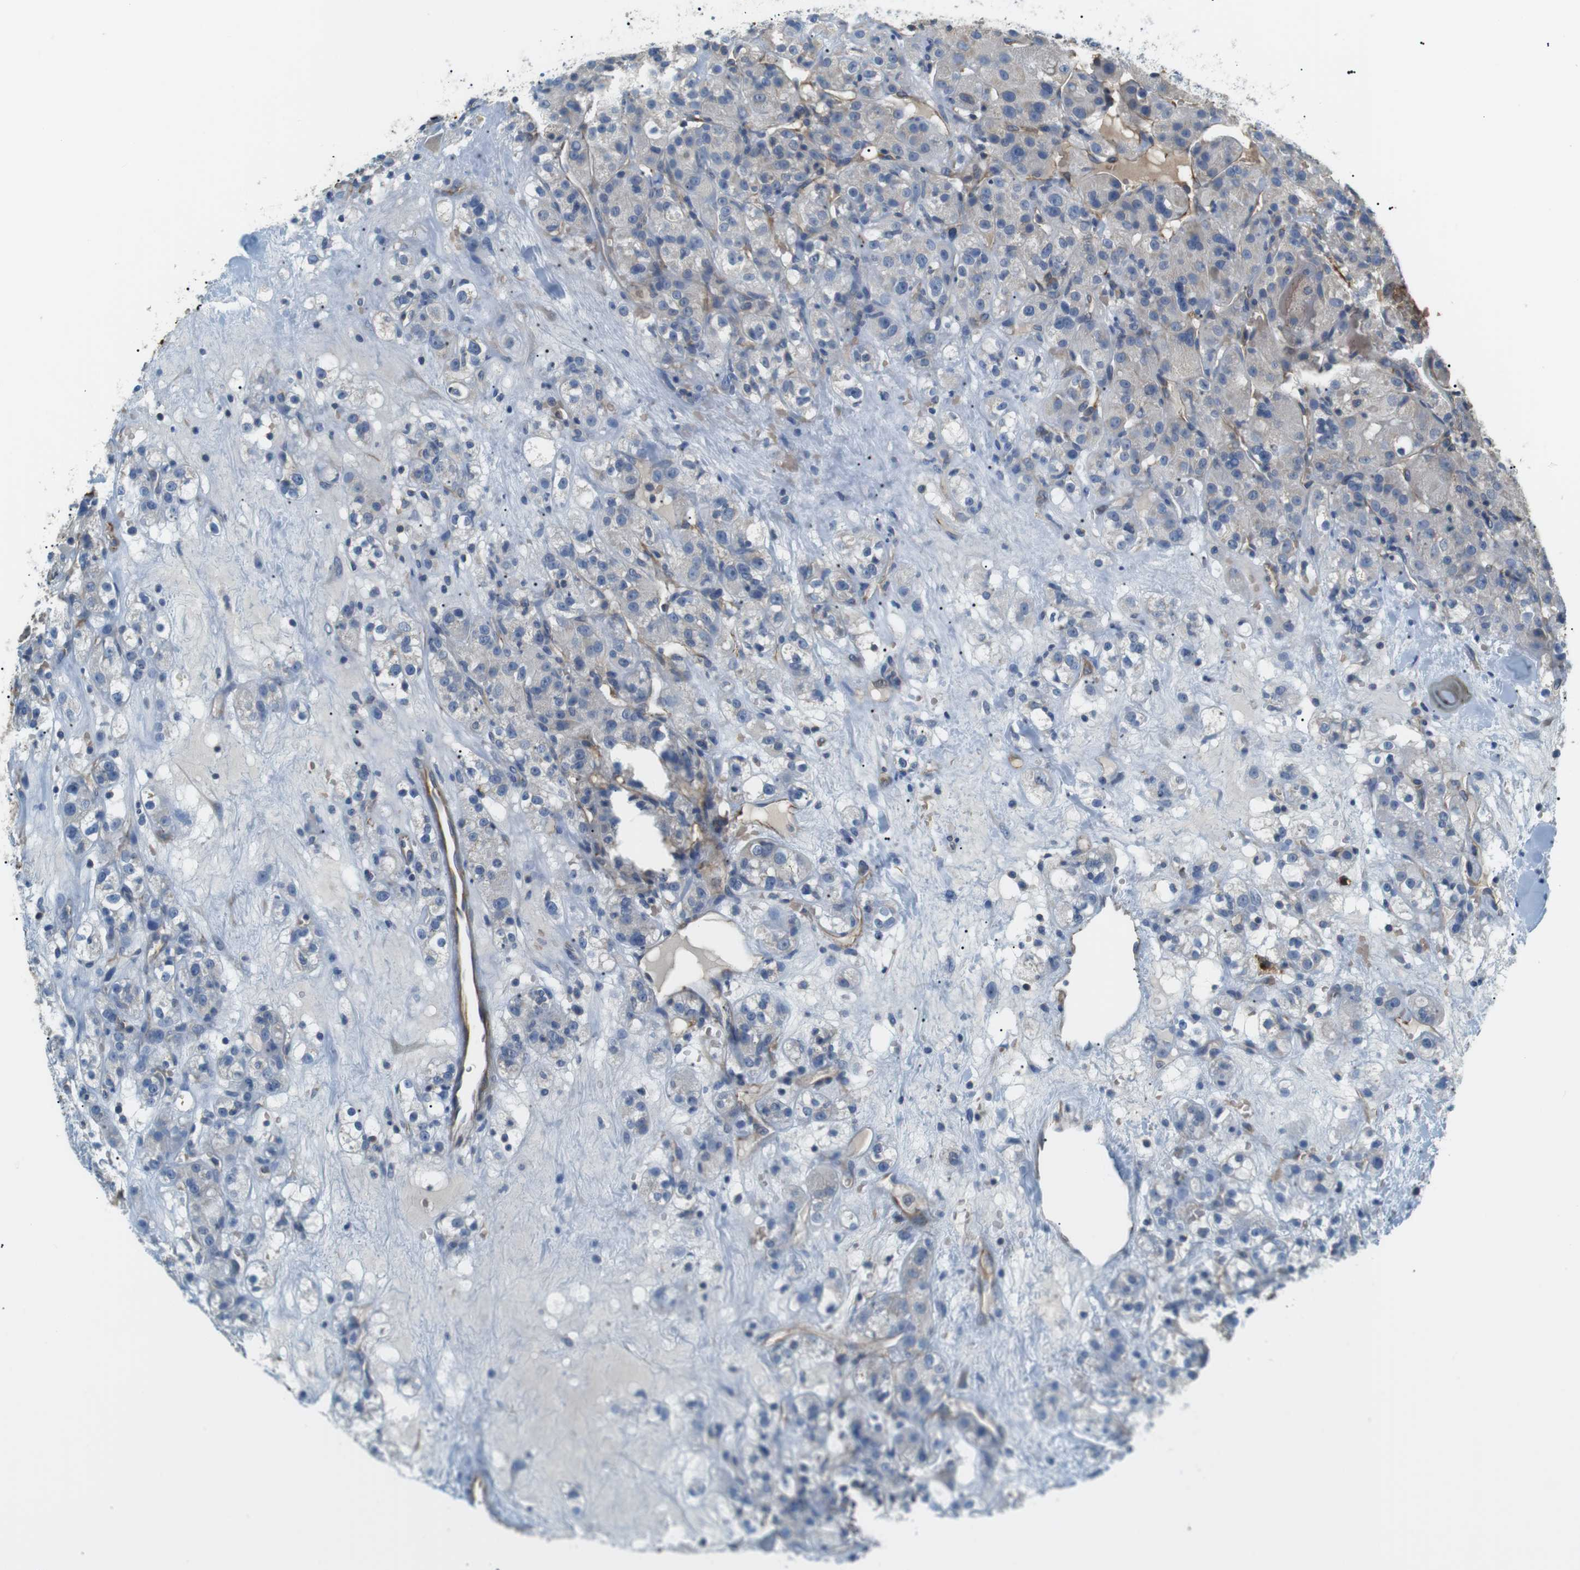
{"staining": {"intensity": "negative", "quantity": "none", "location": "none"}, "tissue": "renal cancer", "cell_type": "Tumor cells", "image_type": "cancer", "snomed": [{"axis": "morphology", "description": "Normal tissue, NOS"}, {"axis": "morphology", "description": "Adenocarcinoma, NOS"}, {"axis": "topography", "description": "Kidney"}], "caption": "Immunohistochemical staining of human adenocarcinoma (renal) displays no significant staining in tumor cells.", "gene": "ADCY10", "patient": {"sex": "male", "age": 61}}